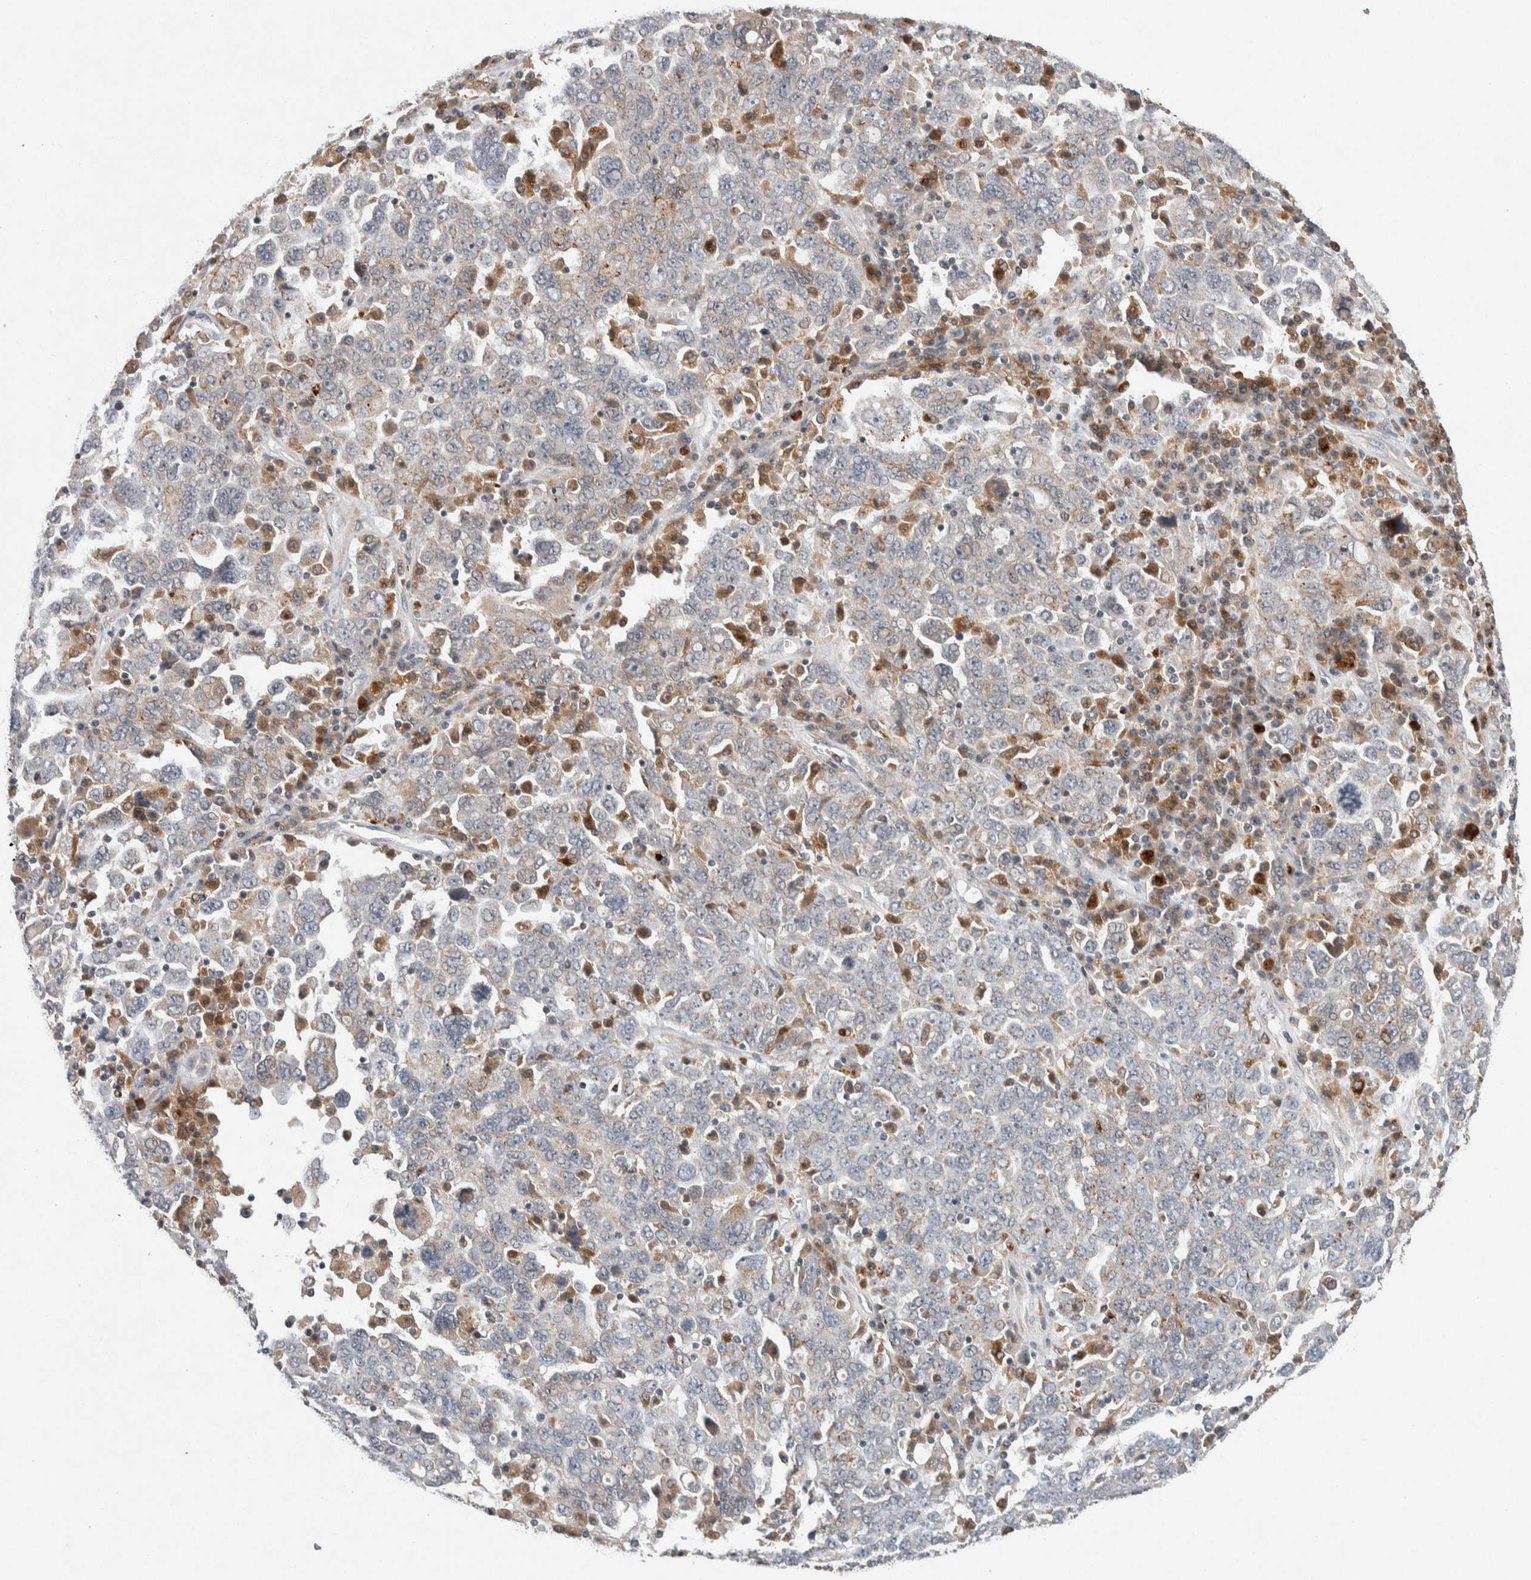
{"staining": {"intensity": "weak", "quantity": "<25%", "location": "cytoplasmic/membranous"}, "tissue": "ovarian cancer", "cell_type": "Tumor cells", "image_type": "cancer", "snomed": [{"axis": "morphology", "description": "Carcinoma, endometroid"}, {"axis": "topography", "description": "Ovary"}], "caption": "IHC histopathology image of neoplastic tissue: ovarian cancer (endometroid carcinoma) stained with DAB shows no significant protein staining in tumor cells.", "gene": "KCNK1", "patient": {"sex": "female", "age": 62}}